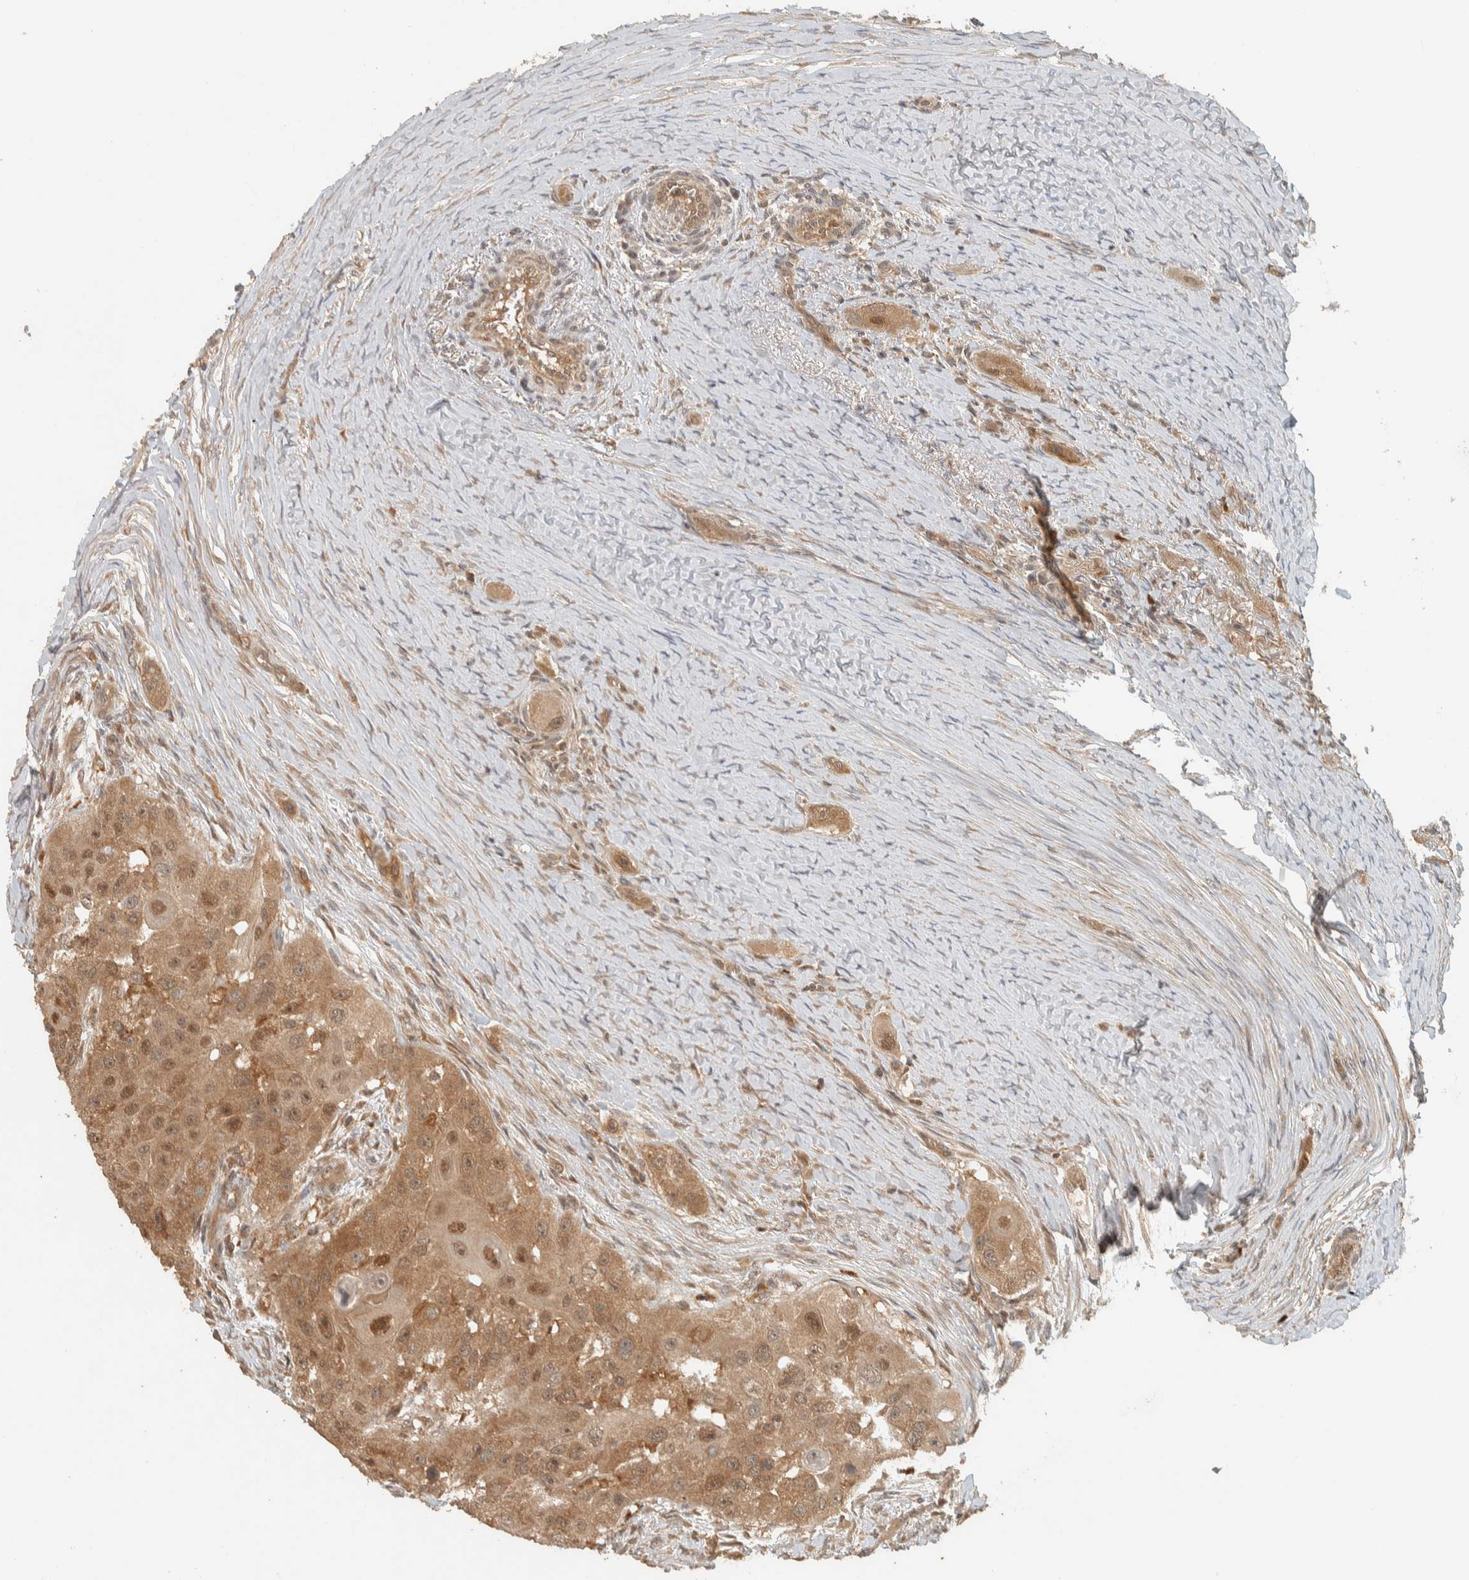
{"staining": {"intensity": "moderate", "quantity": ">75%", "location": "cytoplasmic/membranous,nuclear"}, "tissue": "head and neck cancer", "cell_type": "Tumor cells", "image_type": "cancer", "snomed": [{"axis": "morphology", "description": "Normal tissue, NOS"}, {"axis": "morphology", "description": "Squamous cell carcinoma, NOS"}, {"axis": "topography", "description": "Skeletal muscle"}, {"axis": "topography", "description": "Head-Neck"}], "caption": "A medium amount of moderate cytoplasmic/membranous and nuclear positivity is appreciated in approximately >75% of tumor cells in head and neck cancer tissue.", "gene": "ADSS2", "patient": {"sex": "male", "age": 51}}